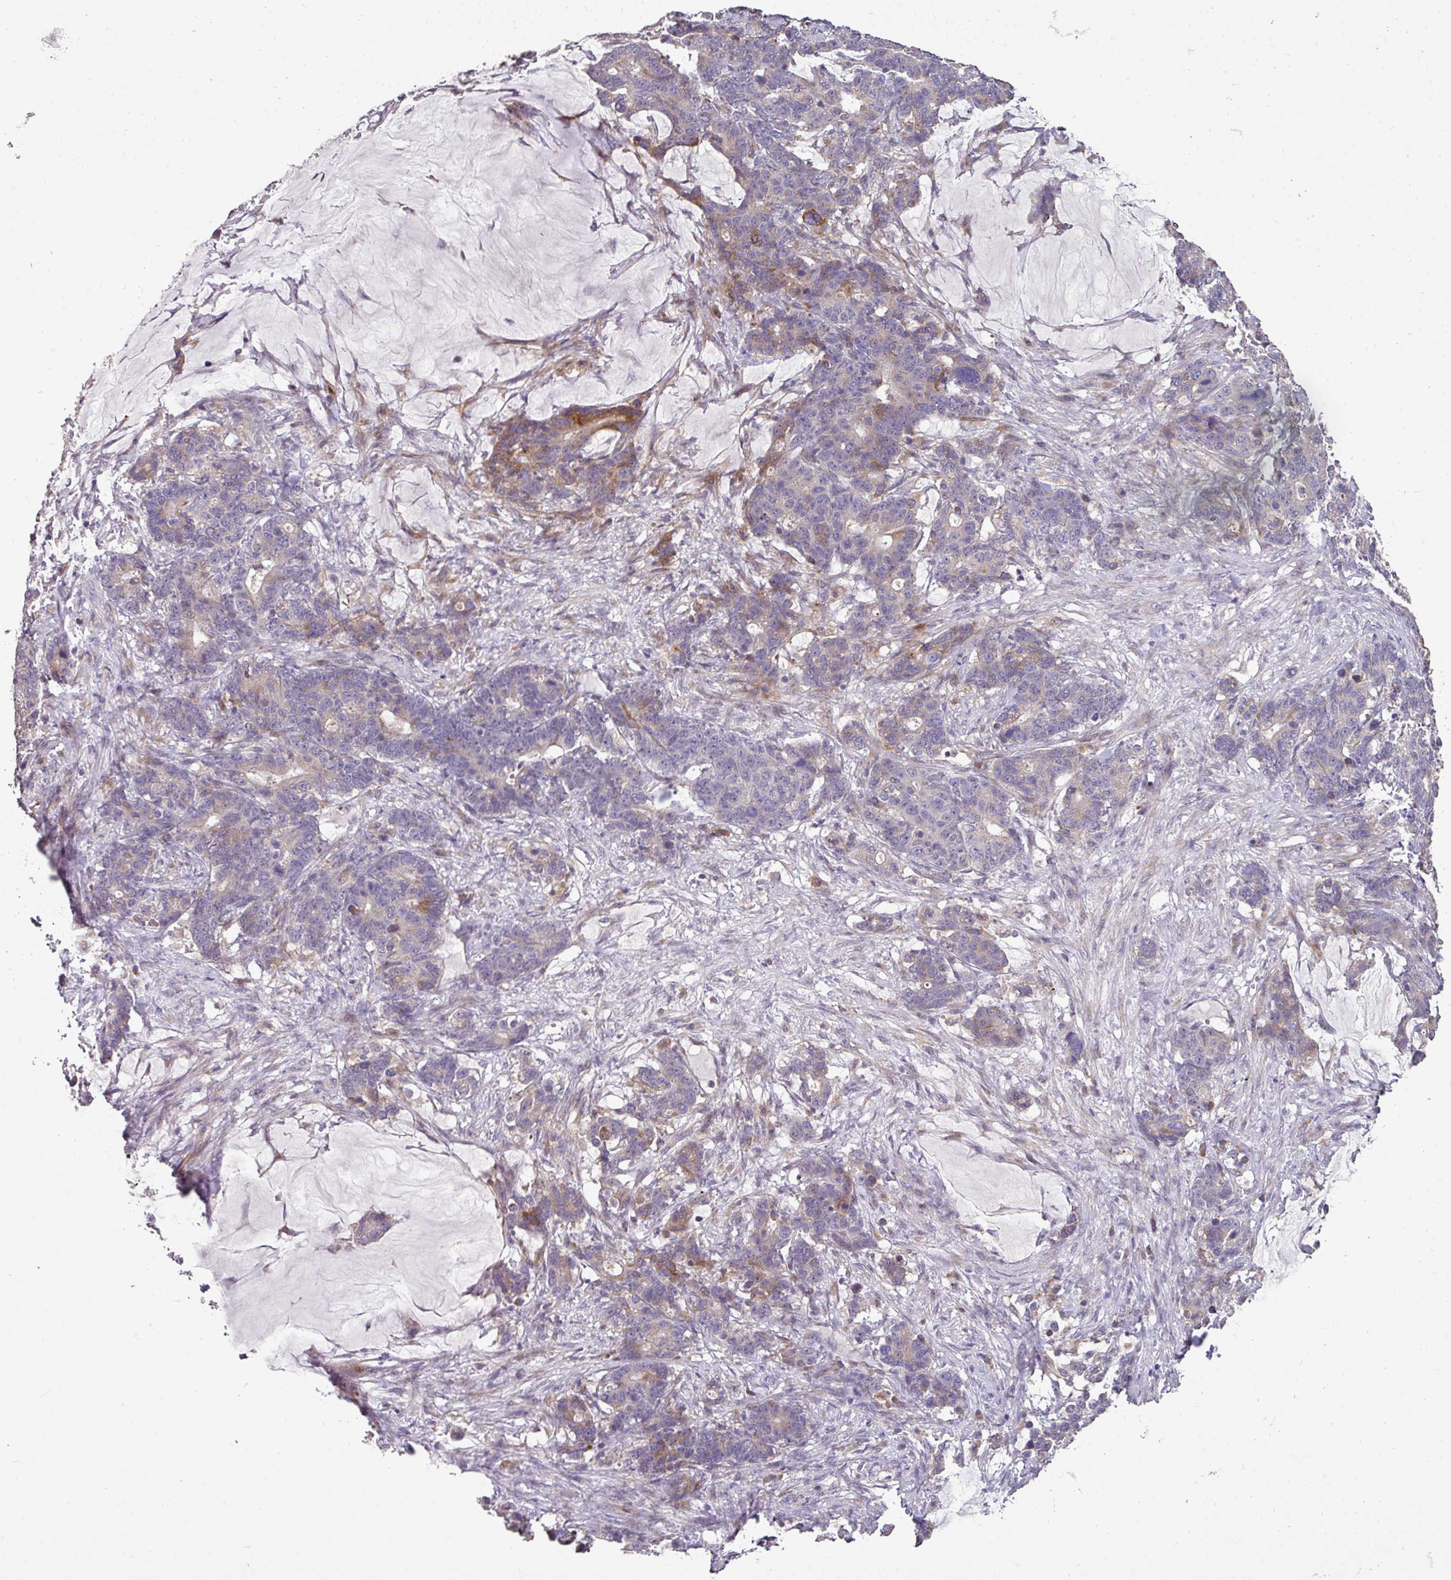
{"staining": {"intensity": "moderate", "quantity": "<25%", "location": "cytoplasmic/membranous"}, "tissue": "stomach cancer", "cell_type": "Tumor cells", "image_type": "cancer", "snomed": [{"axis": "morphology", "description": "Normal tissue, NOS"}, {"axis": "morphology", "description": "Adenocarcinoma, NOS"}, {"axis": "topography", "description": "Stomach"}], "caption": "A photomicrograph of human stomach cancer (adenocarcinoma) stained for a protein displays moderate cytoplasmic/membranous brown staining in tumor cells.", "gene": "SPCS3", "patient": {"sex": "female", "age": 64}}